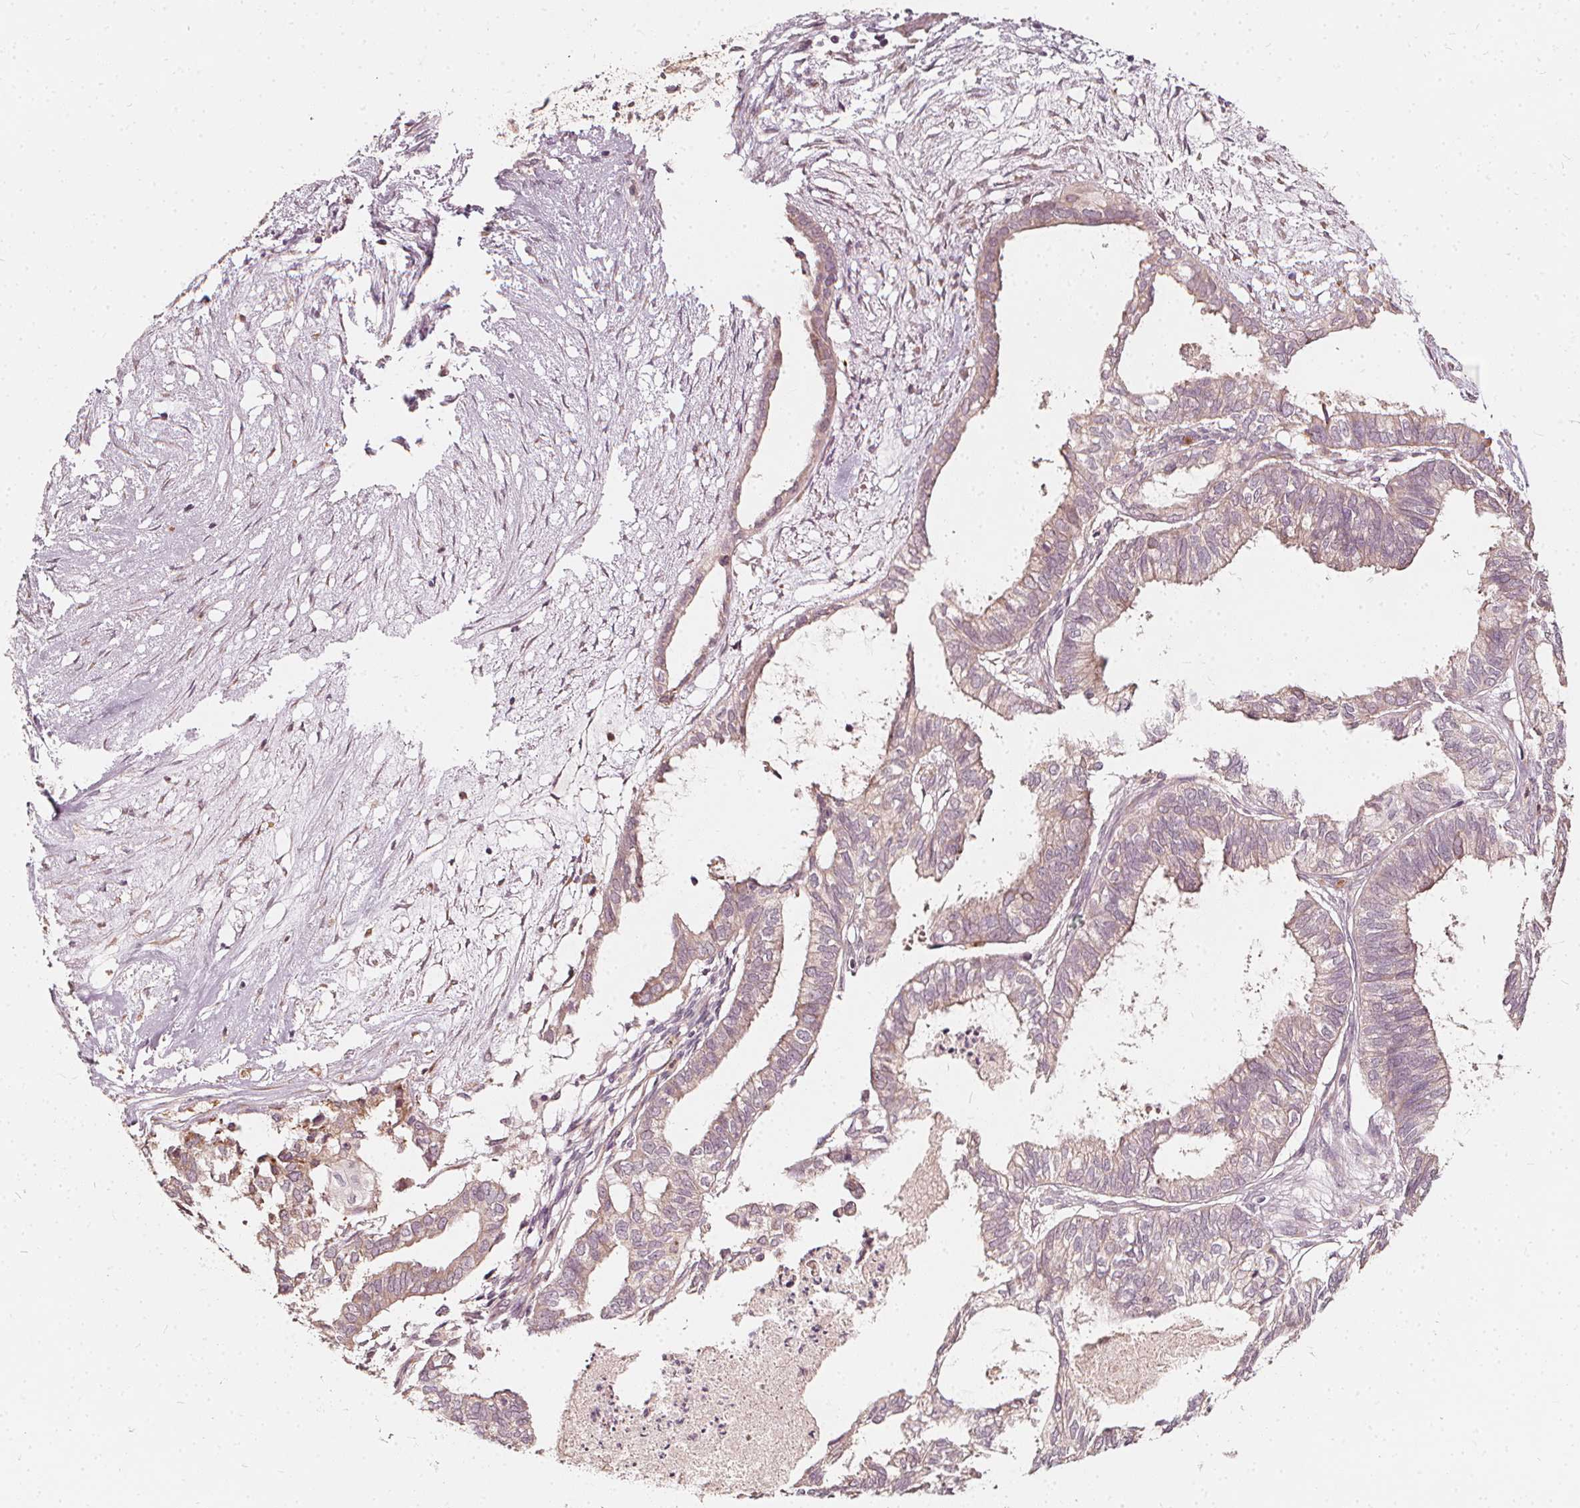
{"staining": {"intensity": "weak", "quantity": "25%-75%", "location": "cytoplasmic/membranous"}, "tissue": "ovarian cancer", "cell_type": "Tumor cells", "image_type": "cancer", "snomed": [{"axis": "morphology", "description": "Carcinoma, endometroid"}, {"axis": "topography", "description": "Ovary"}], "caption": "Tumor cells exhibit weak cytoplasmic/membranous positivity in approximately 25%-75% of cells in ovarian endometroid carcinoma.", "gene": "NPC1L1", "patient": {"sex": "female", "age": 64}}